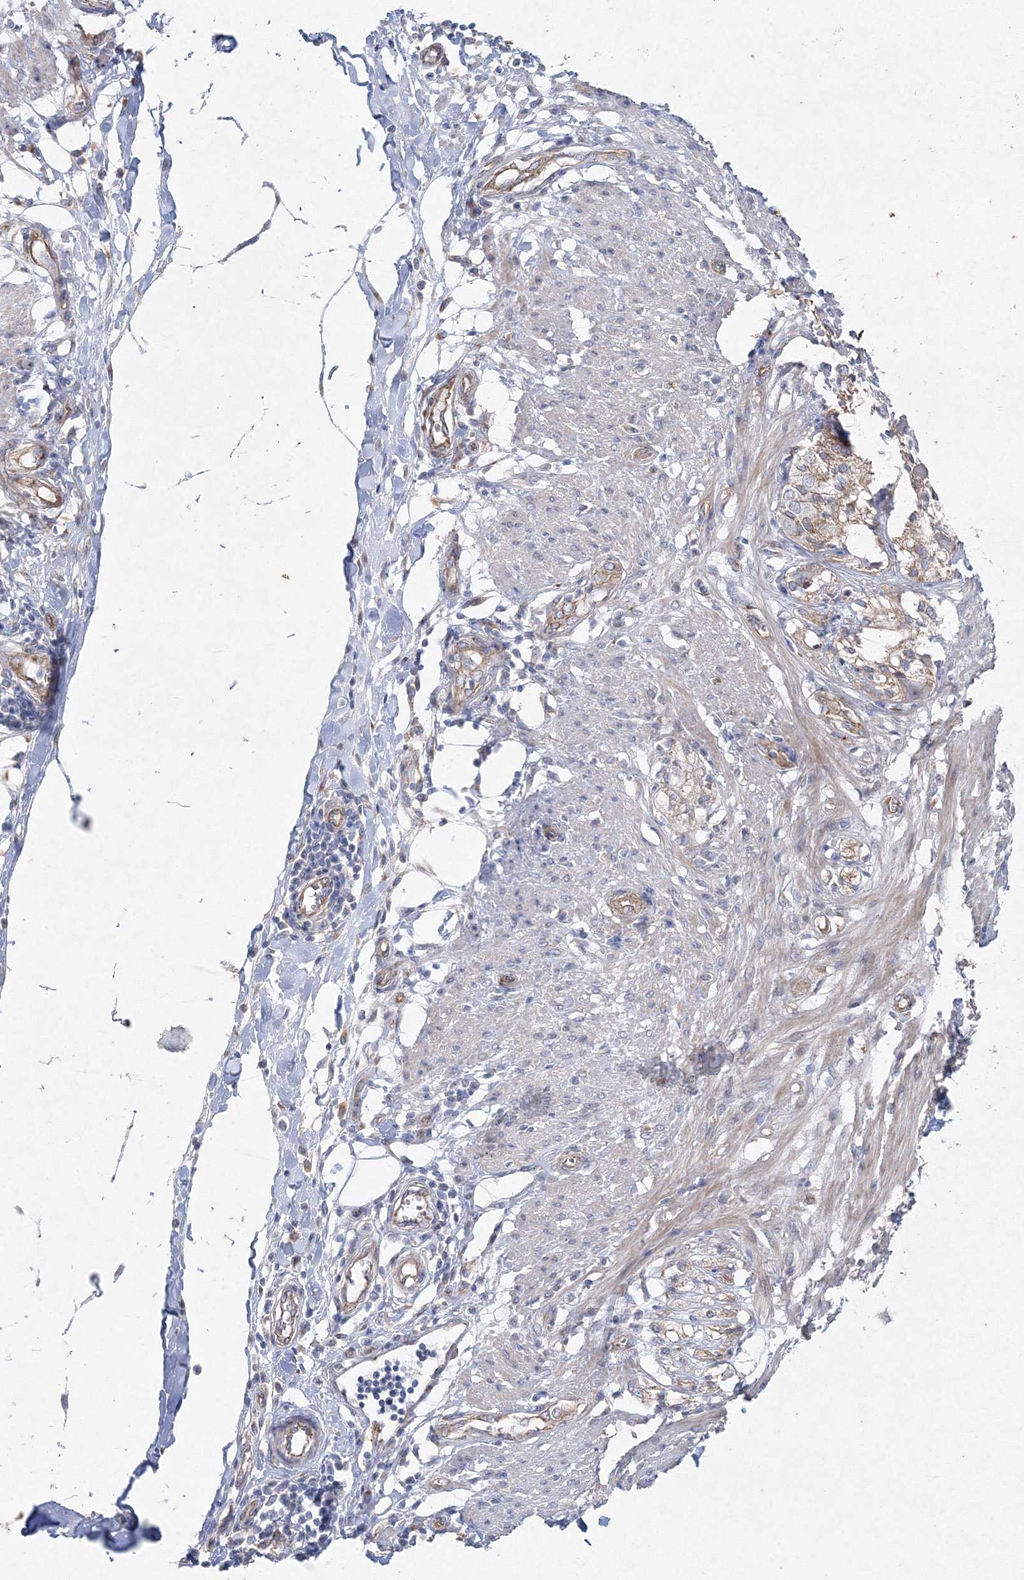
{"staining": {"intensity": "weak", "quantity": "25%-75%", "location": "cytoplasmic/membranous"}, "tissue": "smooth muscle", "cell_type": "Smooth muscle cells", "image_type": "normal", "snomed": [{"axis": "morphology", "description": "Normal tissue, NOS"}, {"axis": "morphology", "description": "Adenocarcinoma, NOS"}, {"axis": "topography", "description": "Colon"}, {"axis": "topography", "description": "Peripheral nerve tissue"}], "caption": "This micrograph exhibits IHC staining of benign human smooth muscle, with low weak cytoplasmic/membranous staining in approximately 25%-75% of smooth muscle cells.", "gene": "NAA40", "patient": {"sex": "male", "age": 14}}